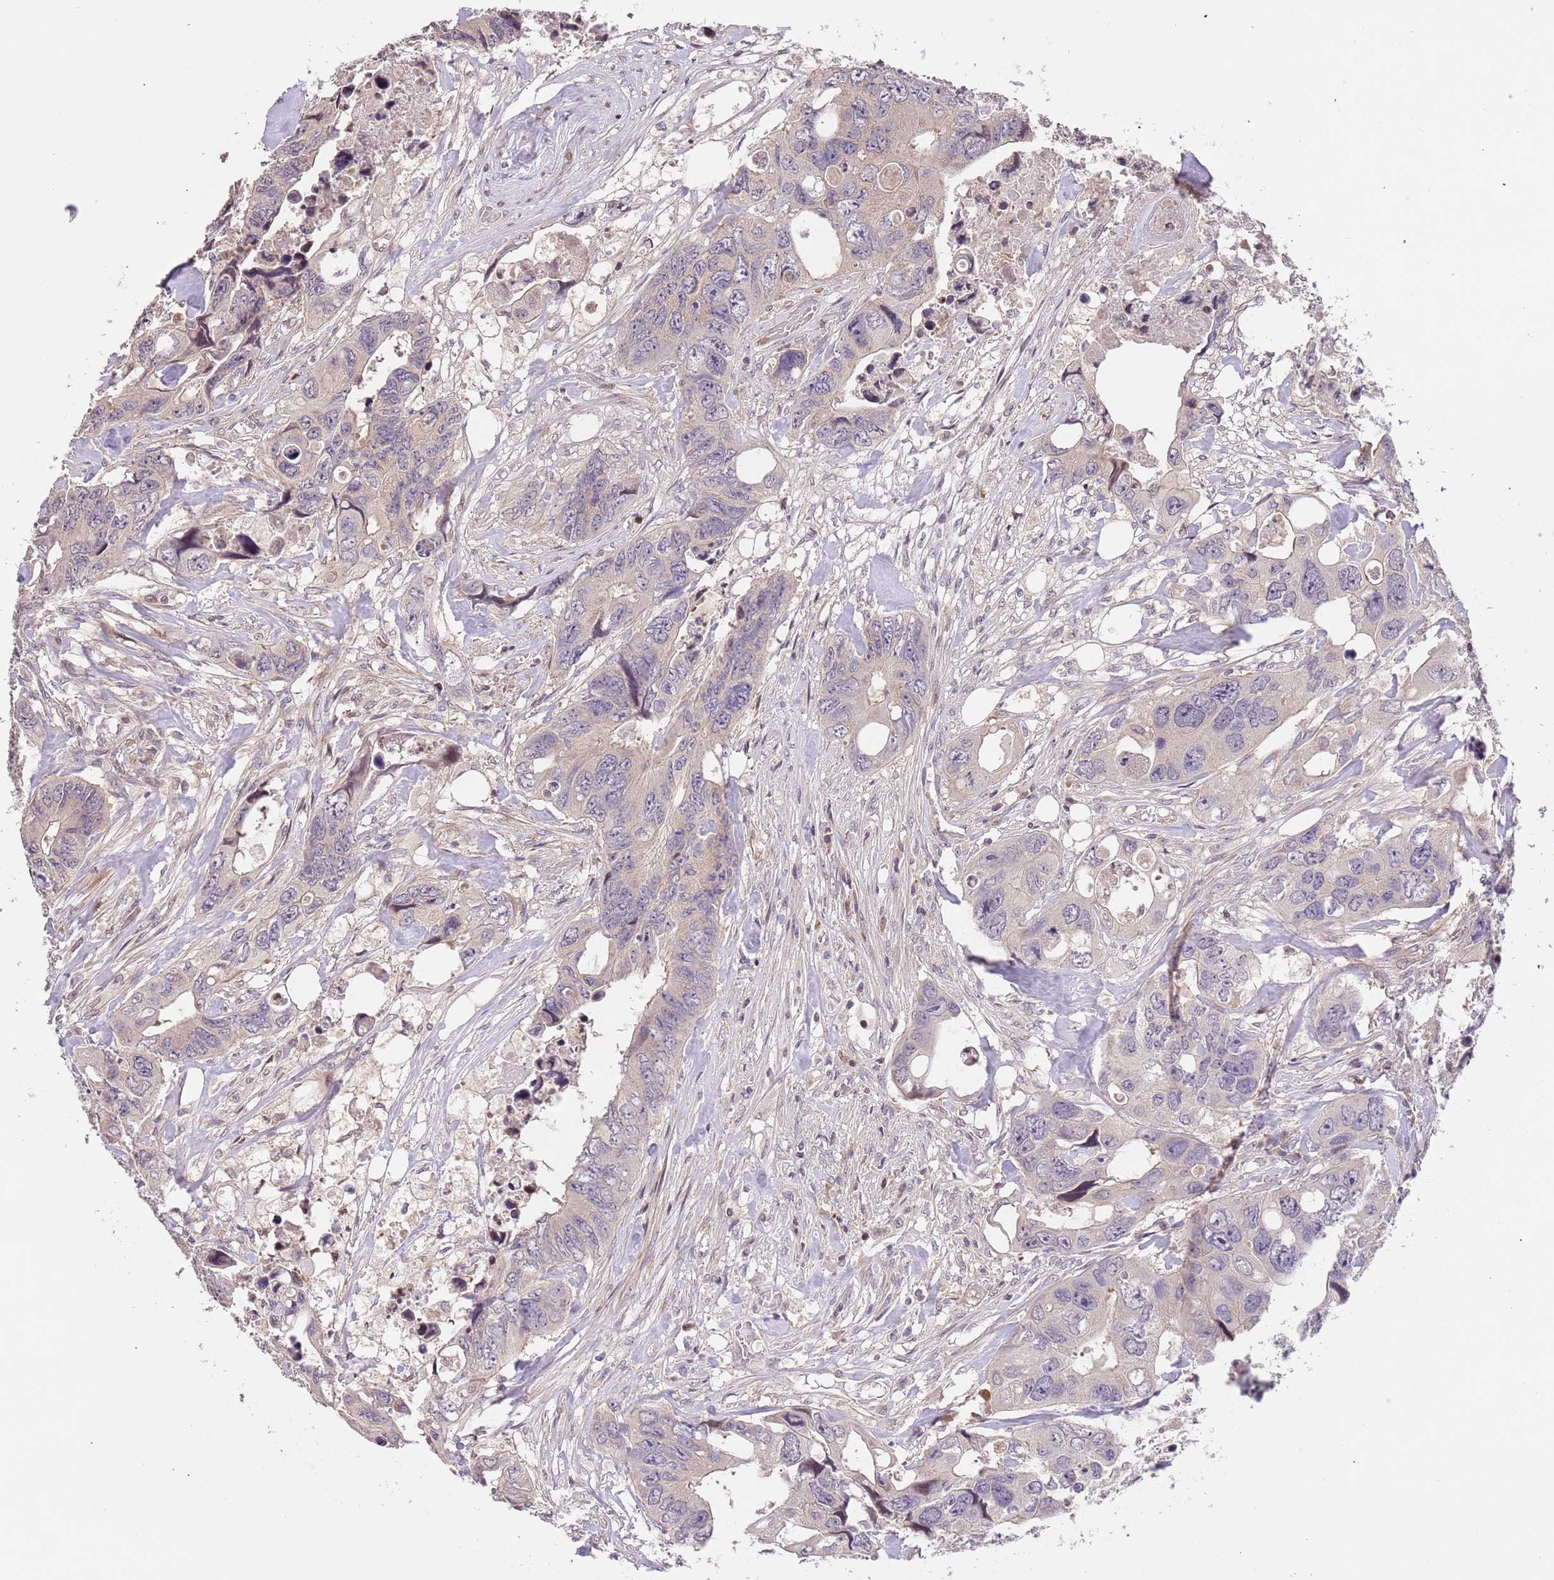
{"staining": {"intensity": "weak", "quantity": "<25%", "location": "cytoplasmic/membranous"}, "tissue": "colorectal cancer", "cell_type": "Tumor cells", "image_type": "cancer", "snomed": [{"axis": "morphology", "description": "Adenocarcinoma, NOS"}, {"axis": "topography", "description": "Rectum"}], "caption": "High magnification brightfield microscopy of colorectal adenocarcinoma stained with DAB (3,3'-diaminobenzidine) (brown) and counterstained with hematoxylin (blue): tumor cells show no significant staining.", "gene": "SLC16A4", "patient": {"sex": "male", "age": 57}}